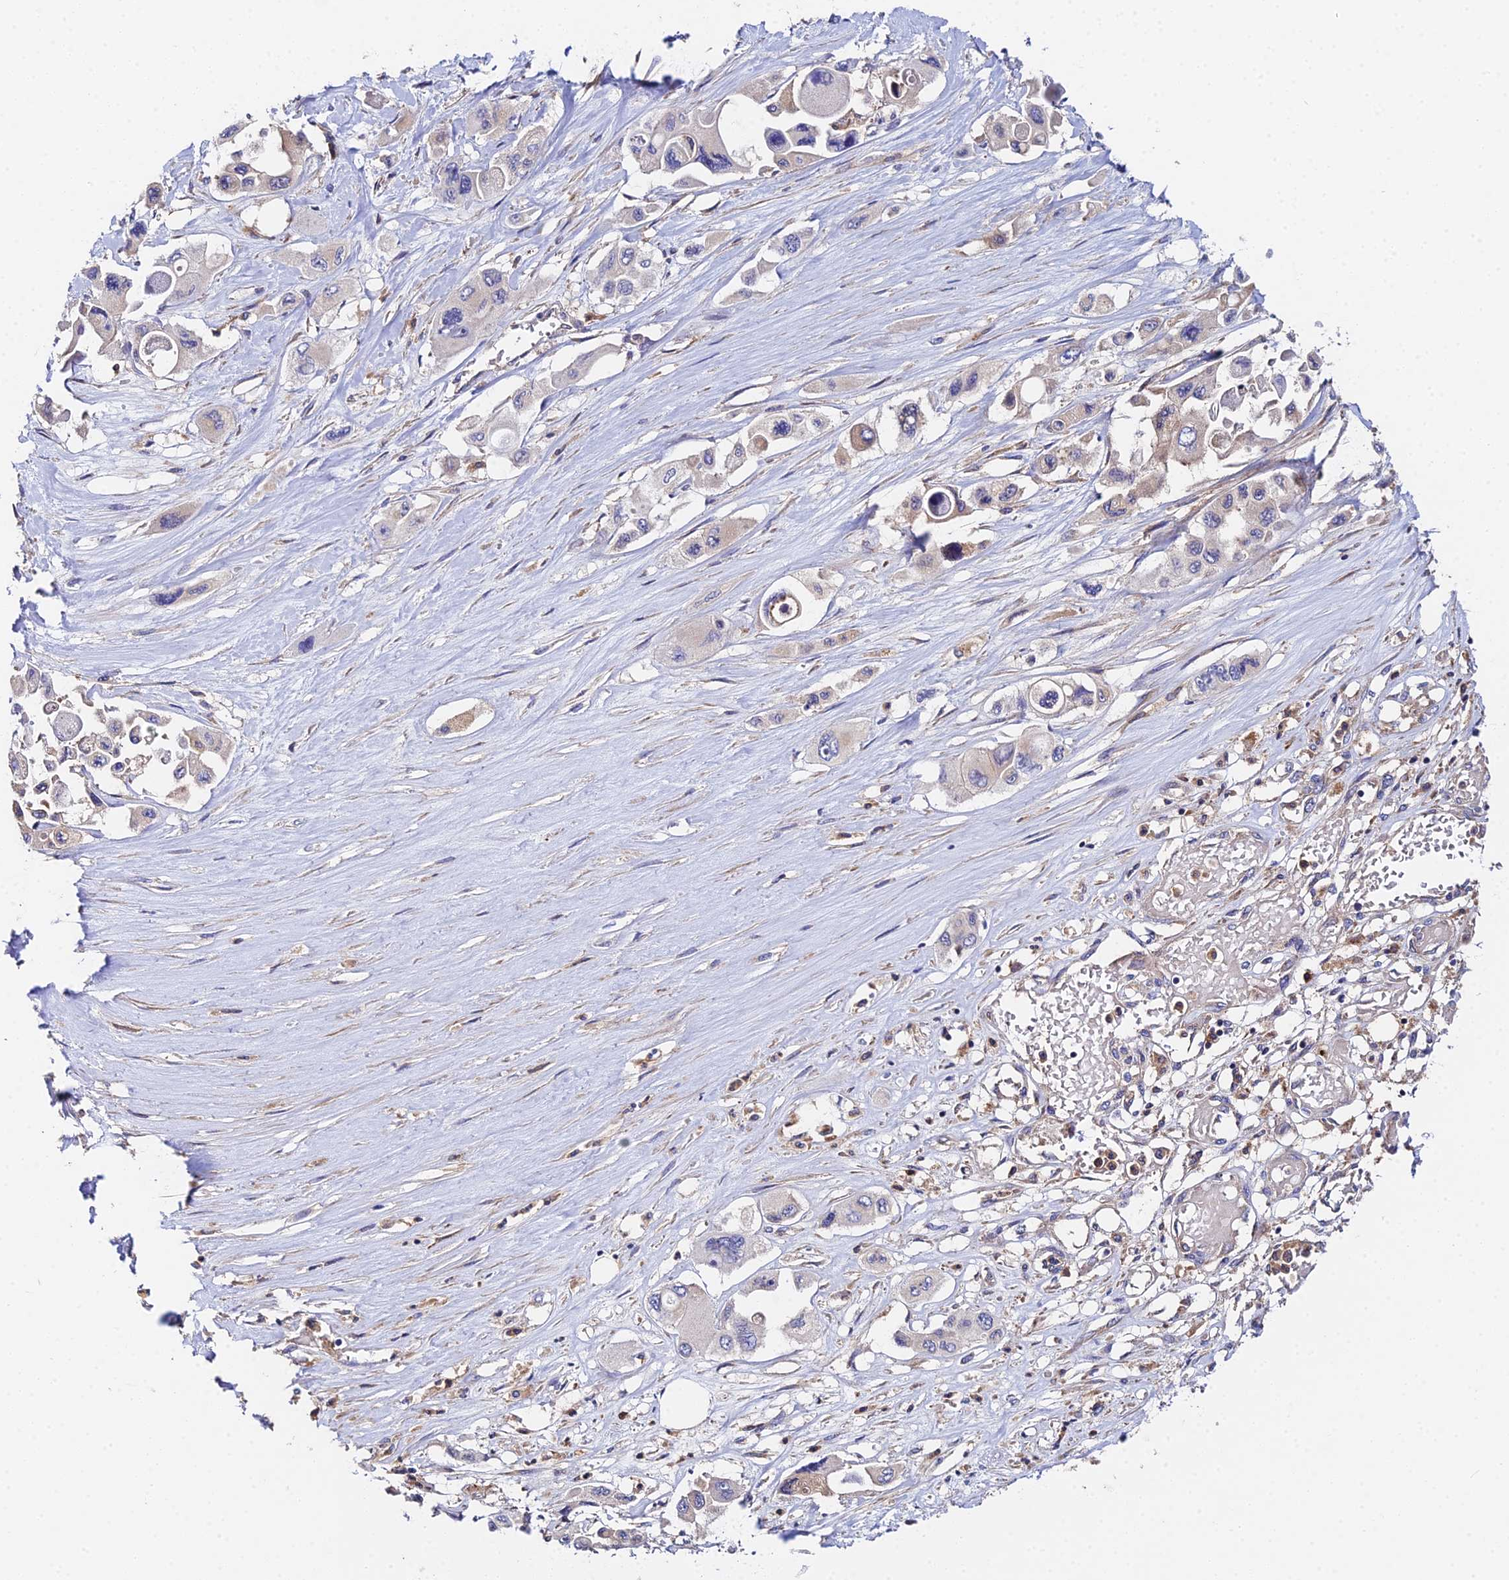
{"staining": {"intensity": "negative", "quantity": "none", "location": "none"}, "tissue": "pancreatic cancer", "cell_type": "Tumor cells", "image_type": "cancer", "snomed": [{"axis": "morphology", "description": "Adenocarcinoma, NOS"}, {"axis": "topography", "description": "Pancreas"}], "caption": "Immunohistochemical staining of human pancreatic cancer (adenocarcinoma) reveals no significant staining in tumor cells.", "gene": "GNG5B", "patient": {"sex": "male", "age": 92}}